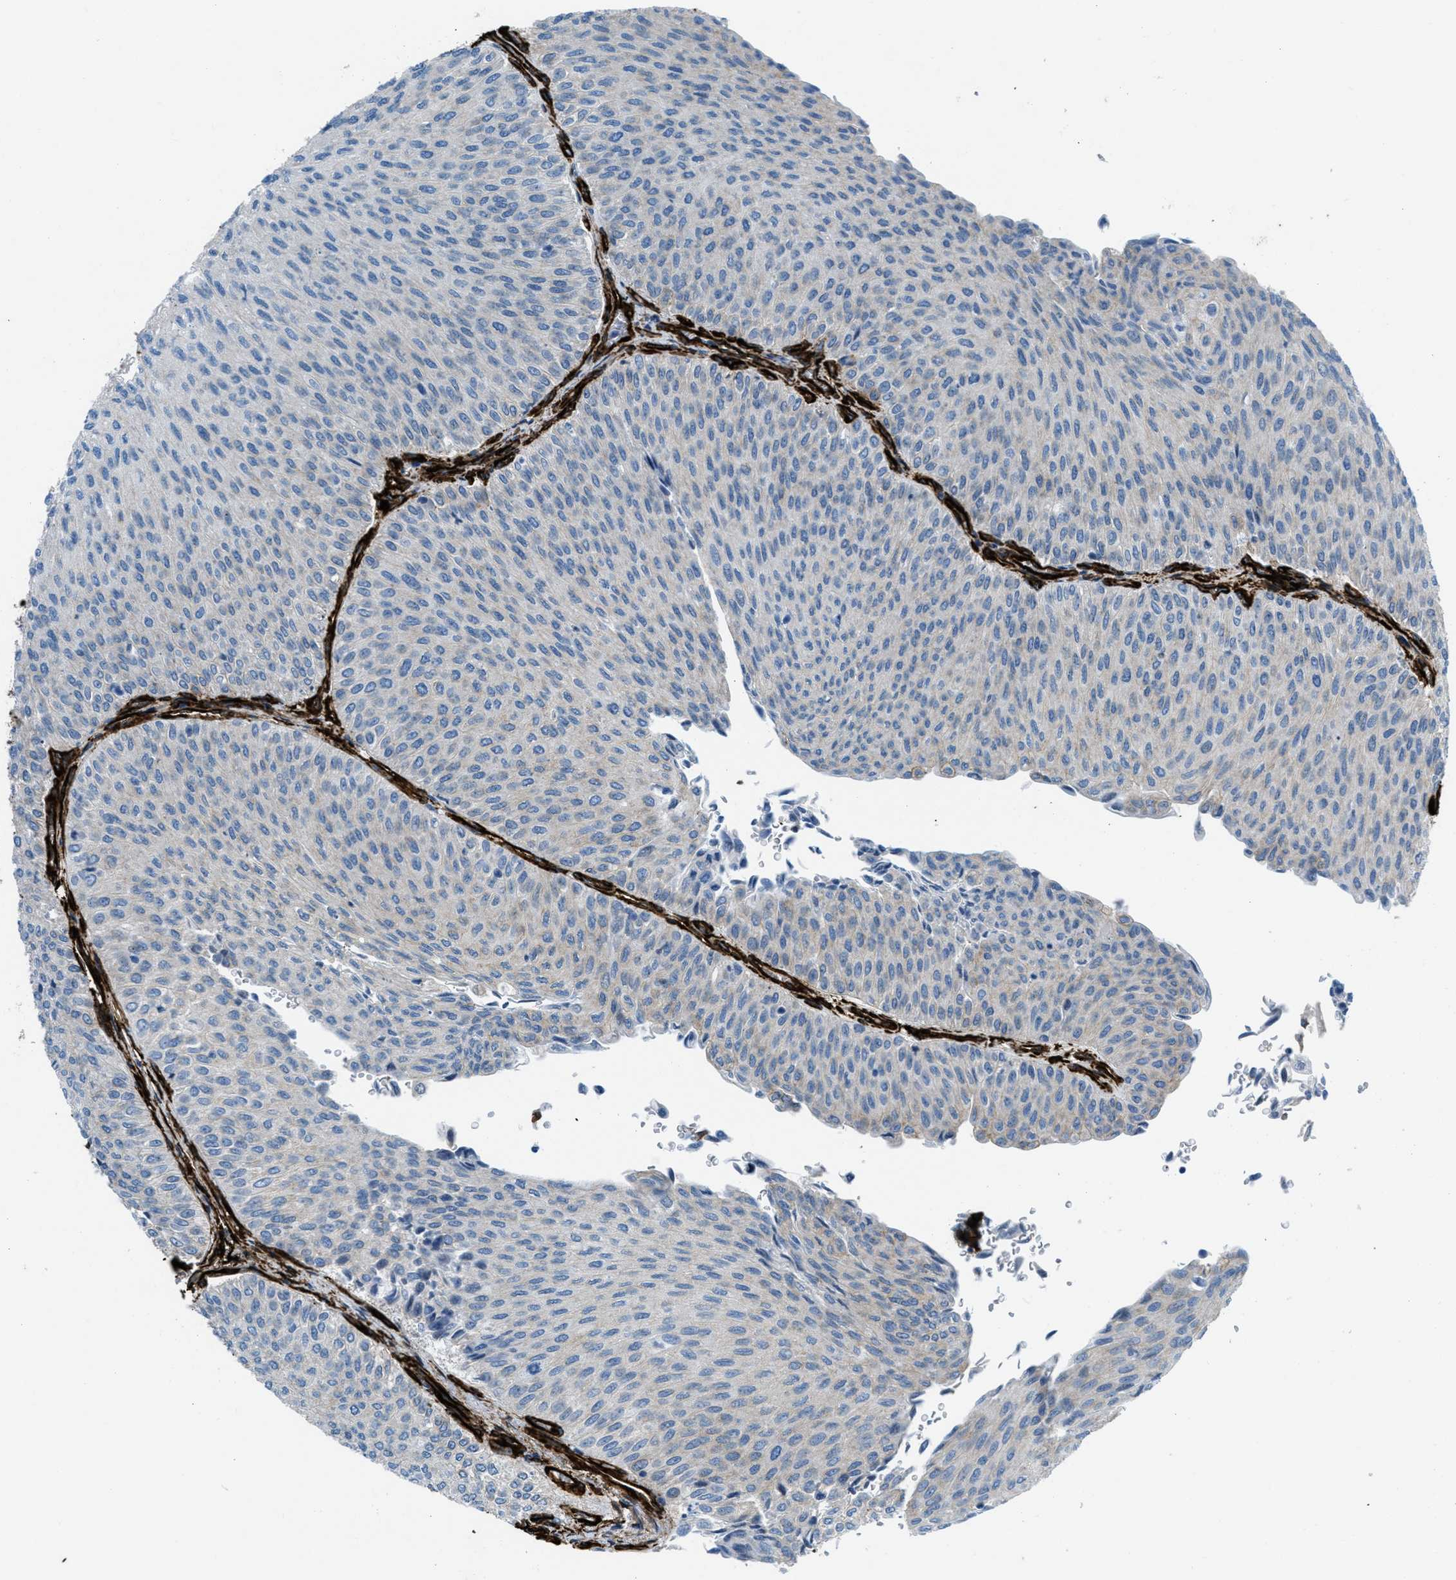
{"staining": {"intensity": "weak", "quantity": "<25%", "location": "cytoplasmic/membranous"}, "tissue": "urothelial cancer", "cell_type": "Tumor cells", "image_type": "cancer", "snomed": [{"axis": "morphology", "description": "Urothelial carcinoma, Low grade"}, {"axis": "topography", "description": "Urinary bladder"}], "caption": "Tumor cells show no significant protein expression in urothelial carcinoma (low-grade). (Immunohistochemistry (ihc), brightfield microscopy, high magnification).", "gene": "CALD1", "patient": {"sex": "male", "age": 78}}